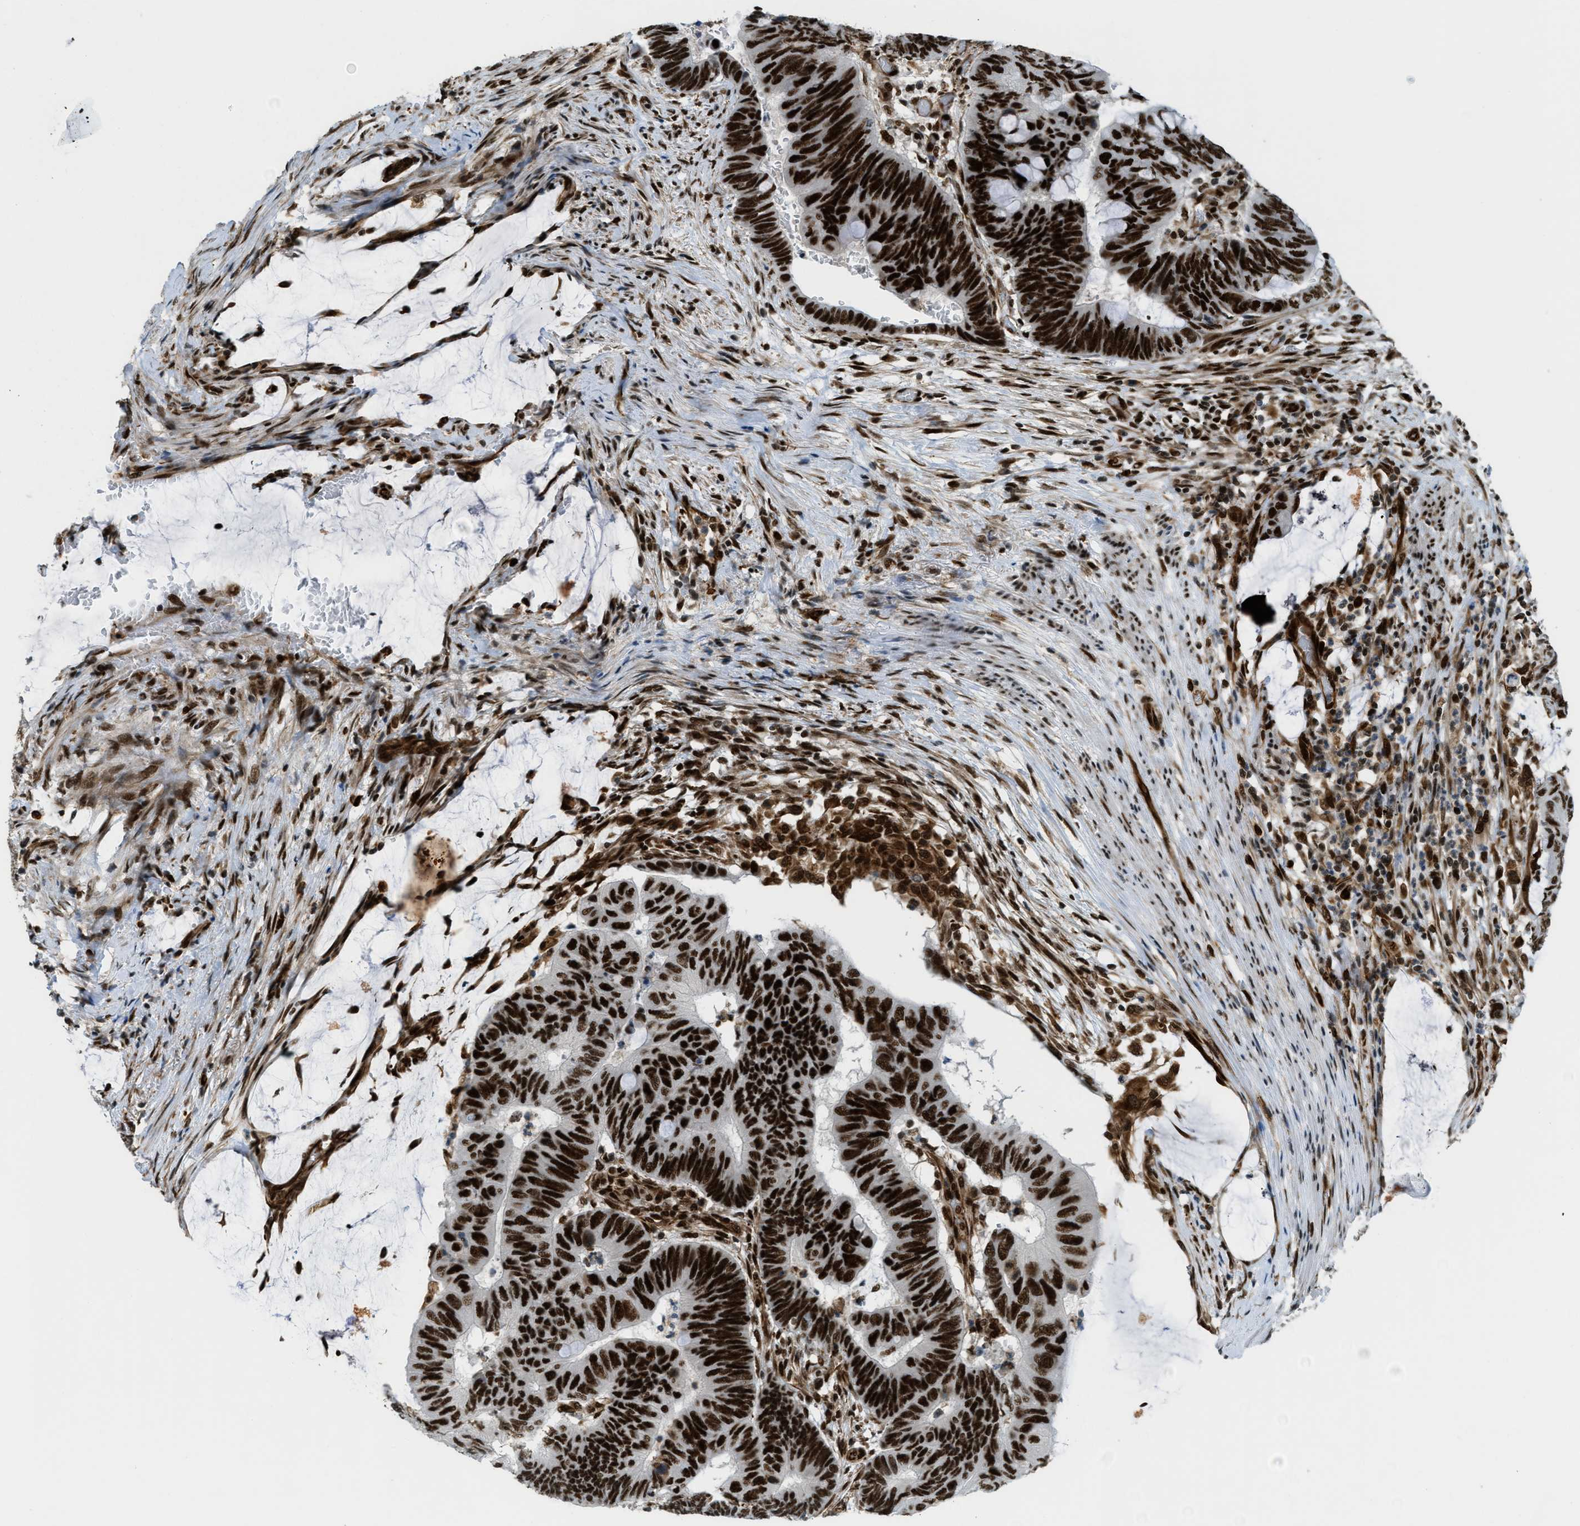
{"staining": {"intensity": "strong", "quantity": ">75%", "location": "nuclear"}, "tissue": "colorectal cancer", "cell_type": "Tumor cells", "image_type": "cancer", "snomed": [{"axis": "morphology", "description": "Normal tissue, NOS"}, {"axis": "morphology", "description": "Adenocarcinoma, NOS"}, {"axis": "topography", "description": "Rectum"}], "caption": "Colorectal adenocarcinoma stained for a protein (brown) demonstrates strong nuclear positive staining in approximately >75% of tumor cells.", "gene": "ZFR", "patient": {"sex": "male", "age": 92}}